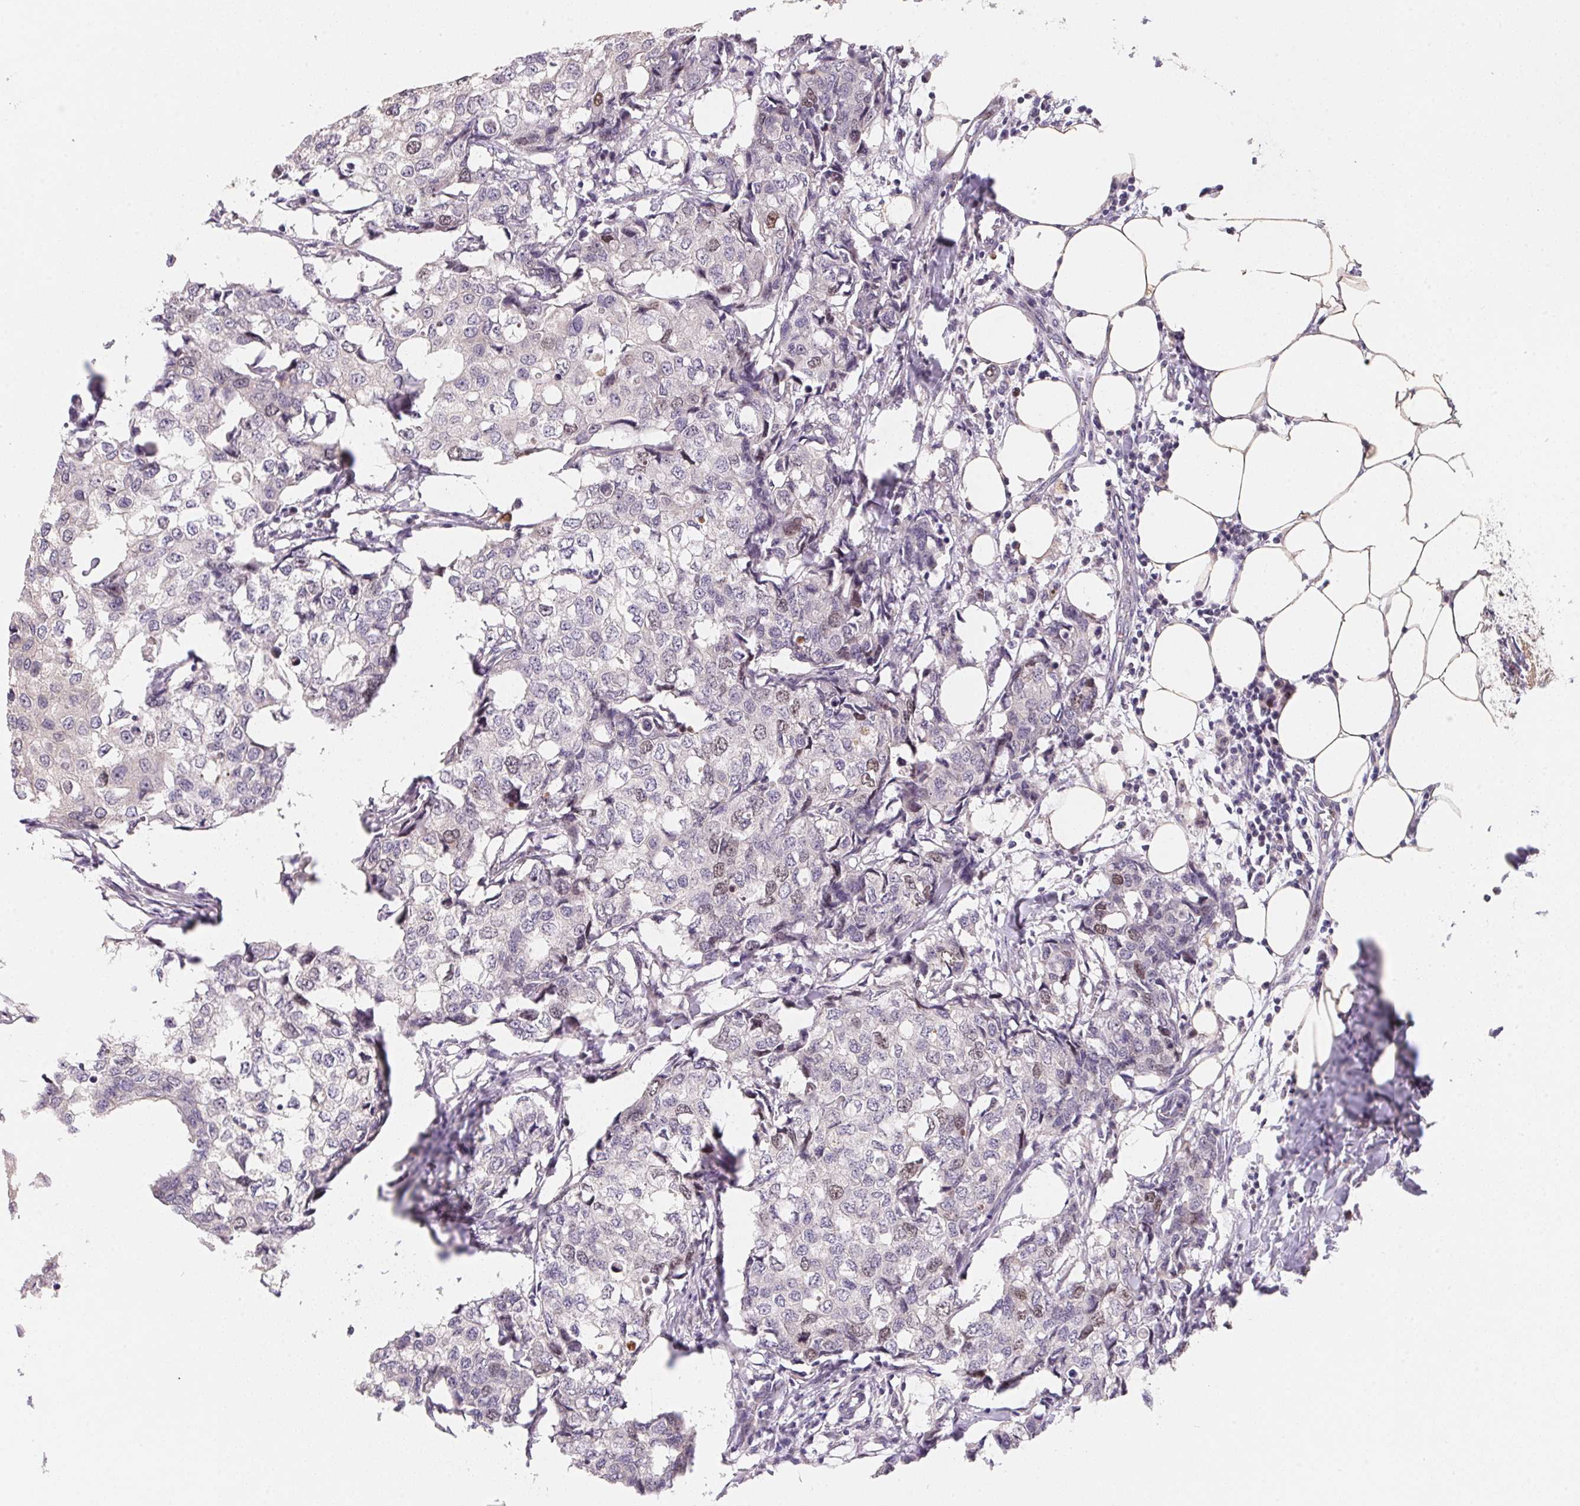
{"staining": {"intensity": "weak", "quantity": "<25%", "location": "nuclear"}, "tissue": "breast cancer", "cell_type": "Tumor cells", "image_type": "cancer", "snomed": [{"axis": "morphology", "description": "Duct carcinoma"}, {"axis": "topography", "description": "Breast"}], "caption": "Immunohistochemistry of human breast cancer shows no staining in tumor cells.", "gene": "KIFC1", "patient": {"sex": "female", "age": 27}}